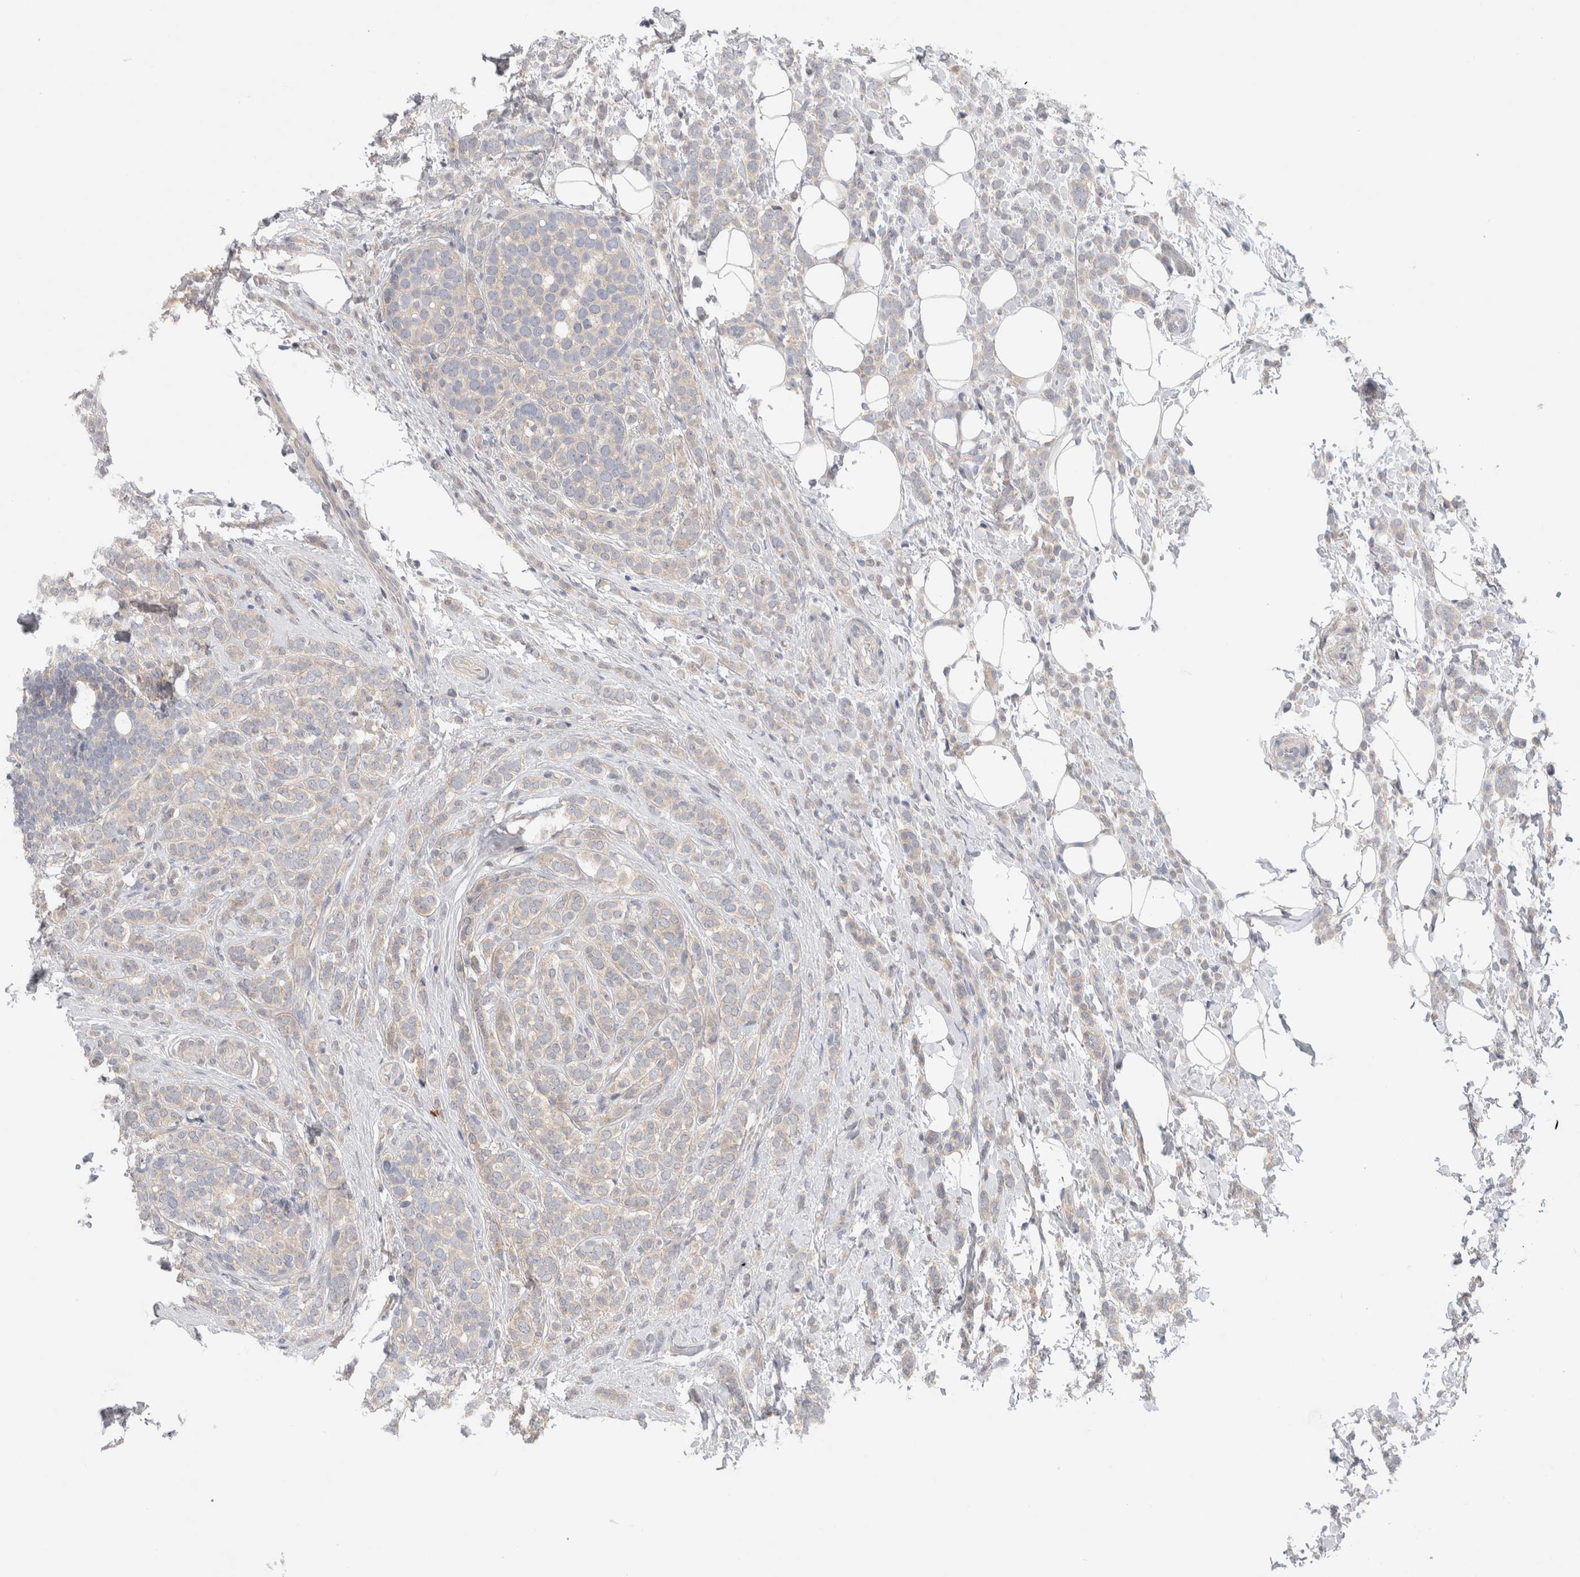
{"staining": {"intensity": "weak", "quantity": "<25%", "location": "cytoplasmic/membranous"}, "tissue": "breast cancer", "cell_type": "Tumor cells", "image_type": "cancer", "snomed": [{"axis": "morphology", "description": "Lobular carcinoma"}, {"axis": "topography", "description": "Breast"}], "caption": "IHC micrograph of neoplastic tissue: human breast cancer (lobular carcinoma) stained with DAB (3,3'-diaminobenzidine) demonstrates no significant protein staining in tumor cells.", "gene": "CERS3", "patient": {"sex": "female", "age": 50}}